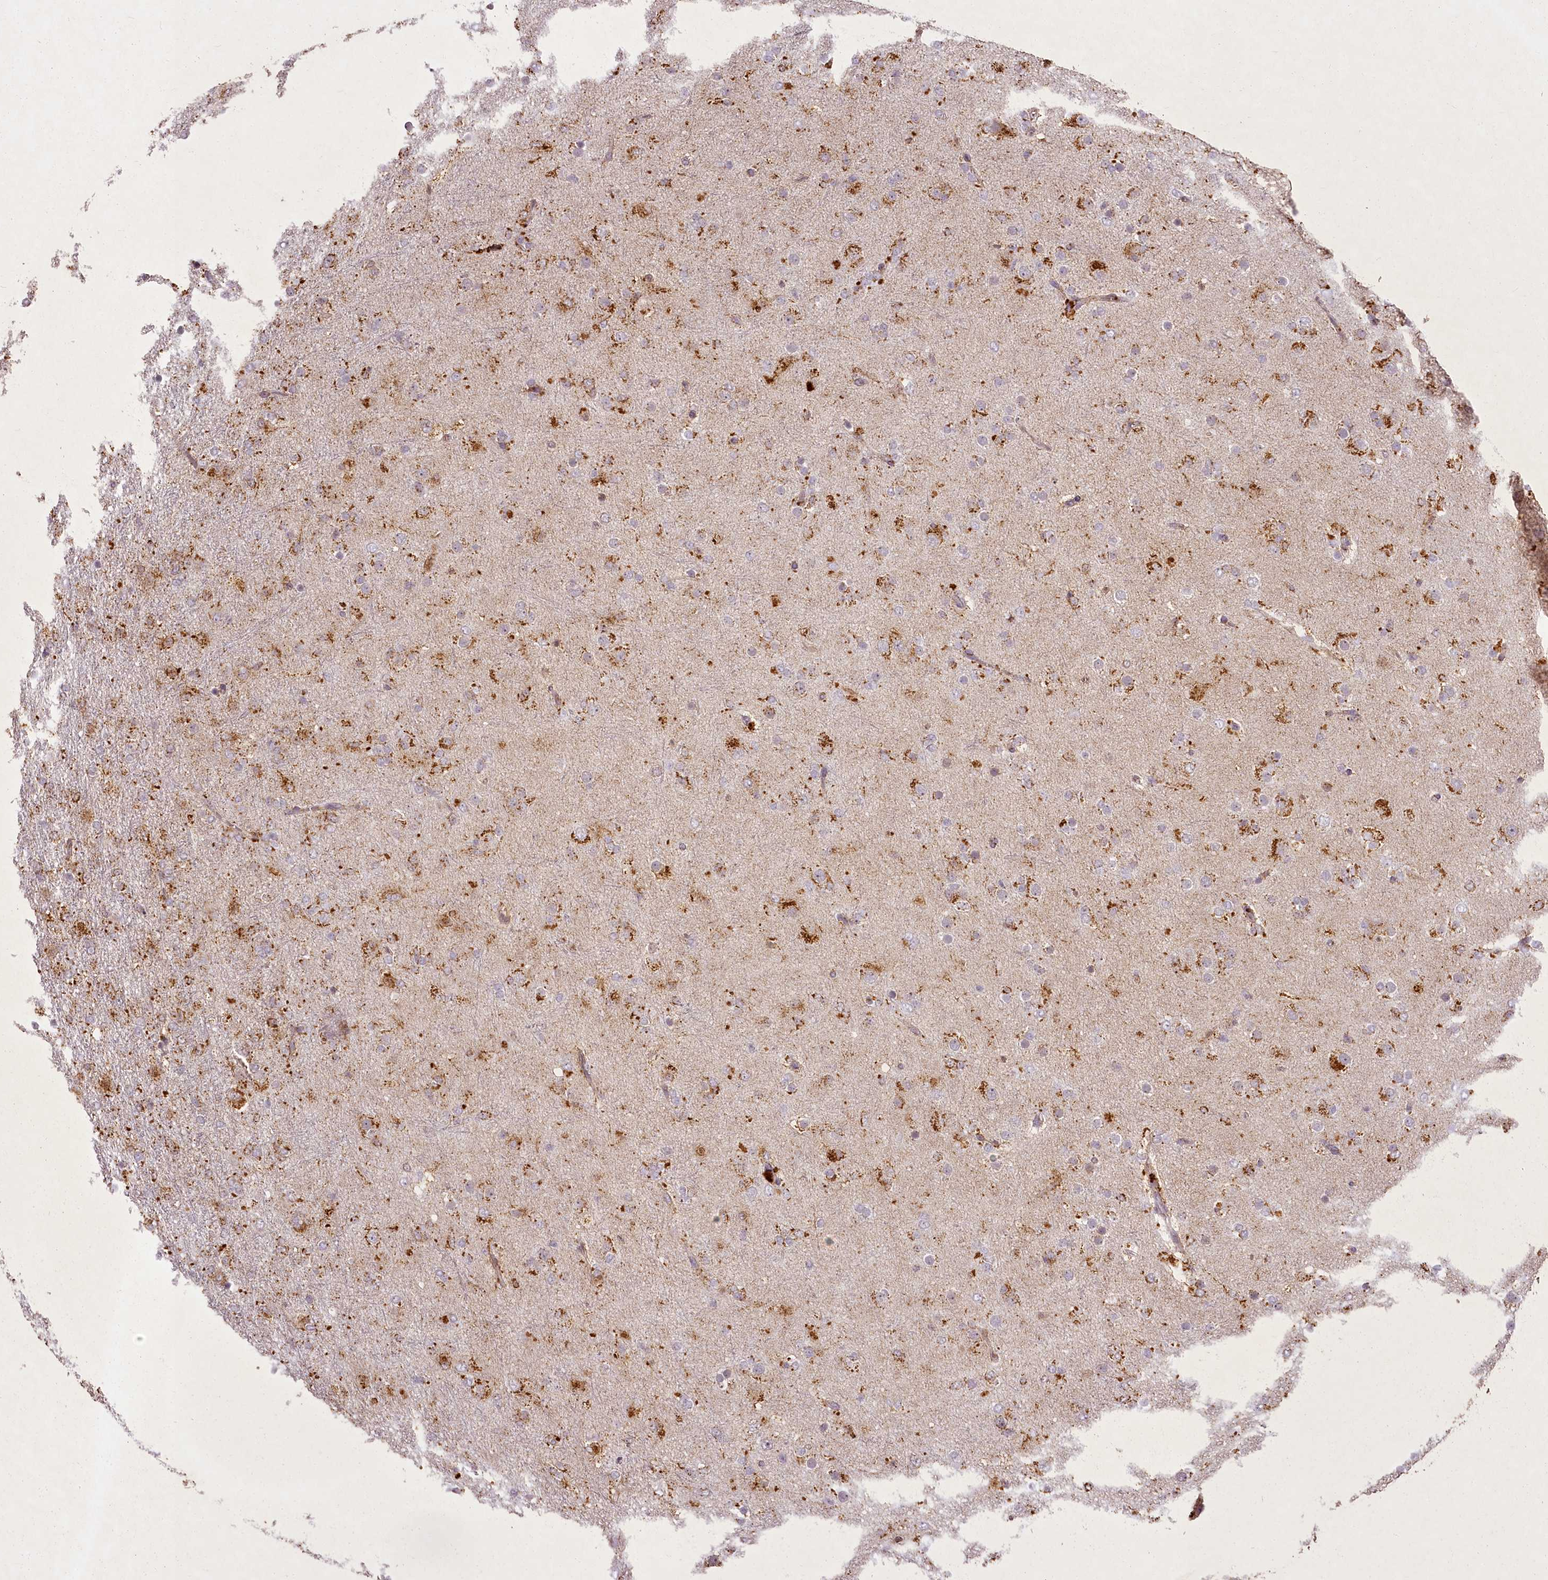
{"staining": {"intensity": "moderate", "quantity": ">75%", "location": "cytoplasmic/membranous"}, "tissue": "glioma", "cell_type": "Tumor cells", "image_type": "cancer", "snomed": [{"axis": "morphology", "description": "Glioma, malignant, Low grade"}, {"axis": "topography", "description": "Brain"}], "caption": "Tumor cells show medium levels of moderate cytoplasmic/membranous staining in about >75% of cells in malignant low-grade glioma.", "gene": "CHCHD2", "patient": {"sex": "male", "age": 65}}